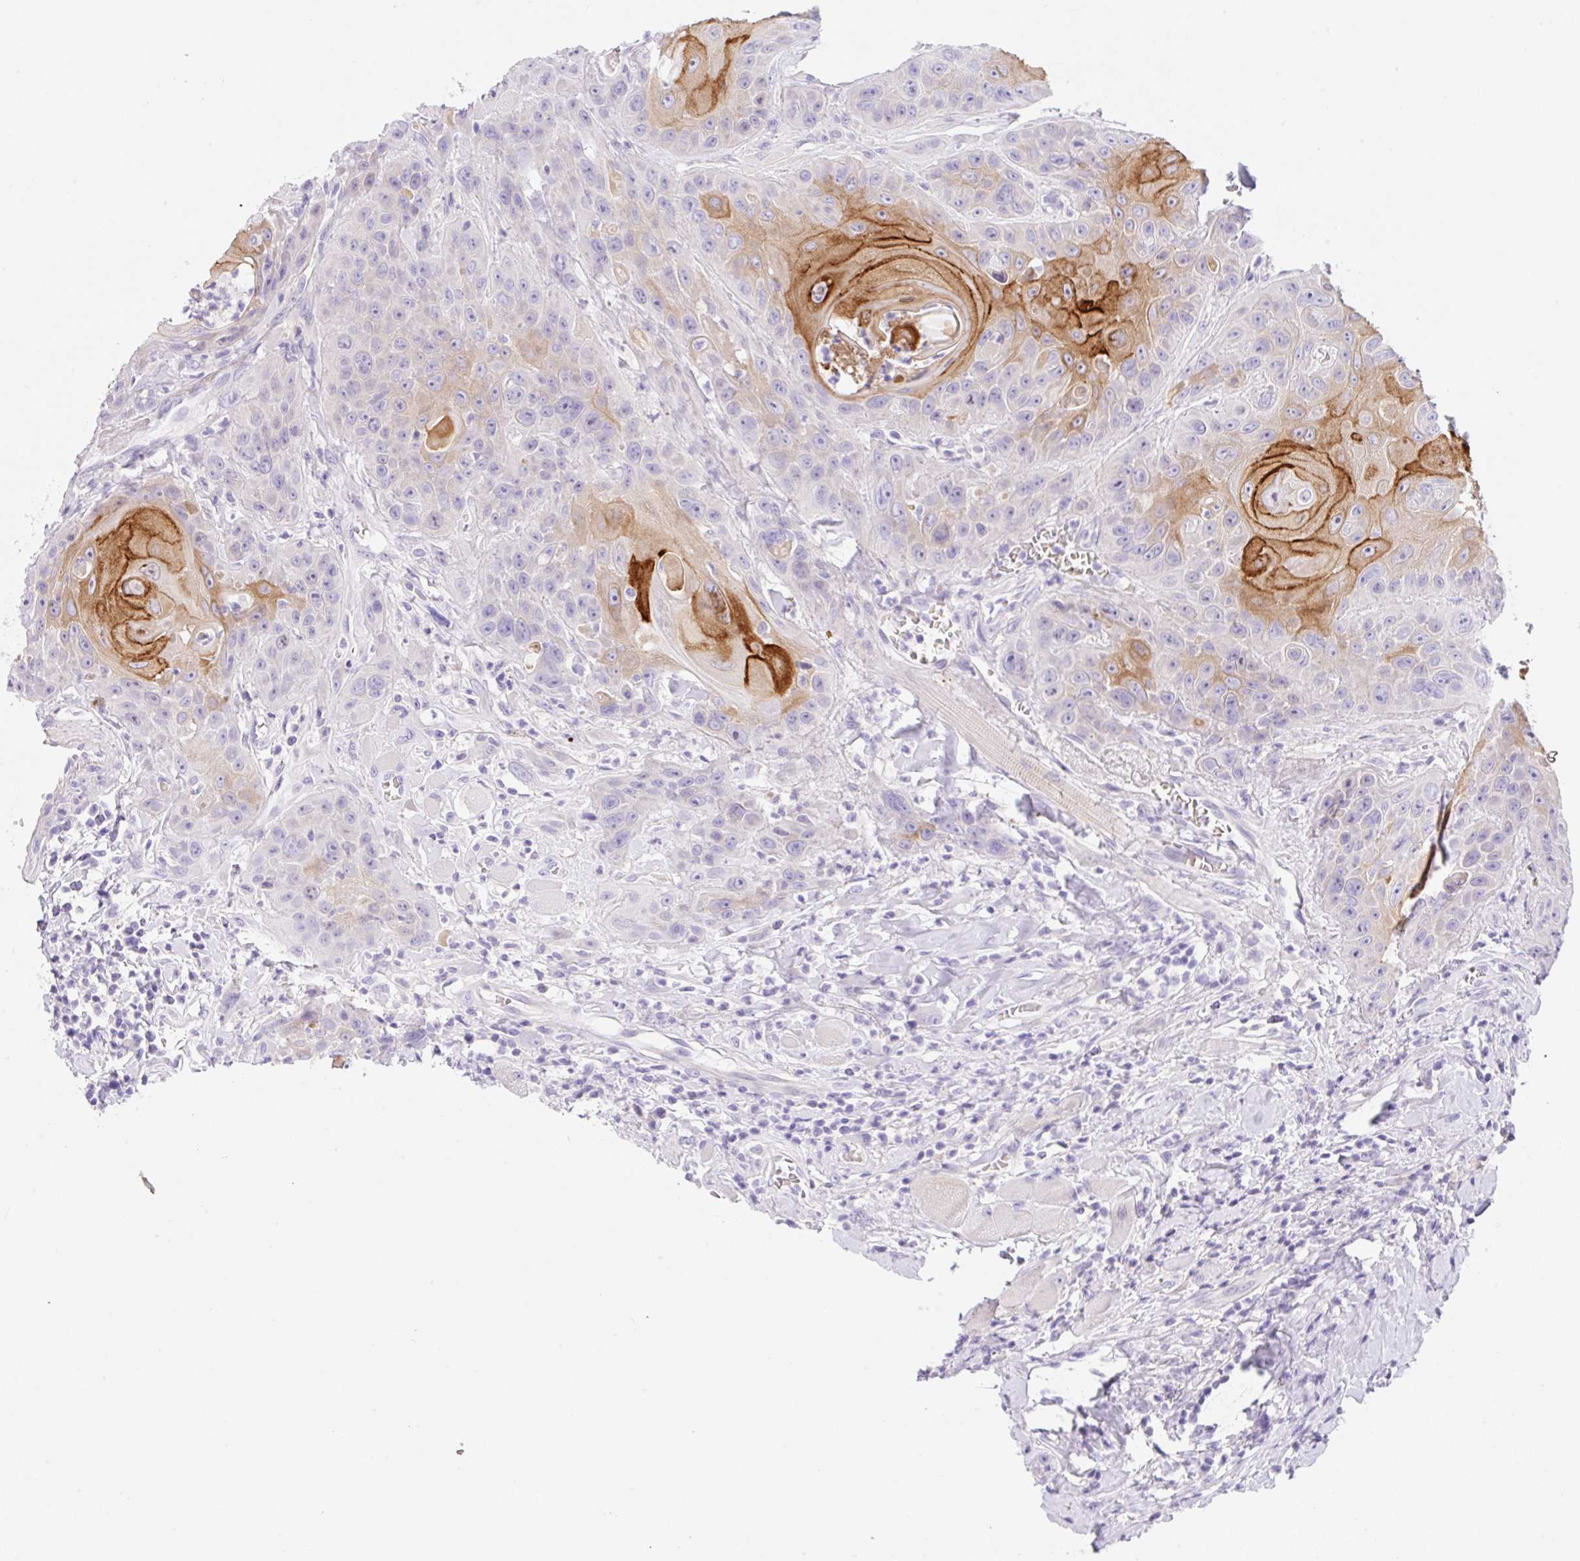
{"staining": {"intensity": "strong", "quantity": "<25%", "location": "cytoplasmic/membranous"}, "tissue": "head and neck cancer", "cell_type": "Tumor cells", "image_type": "cancer", "snomed": [{"axis": "morphology", "description": "Squamous cell carcinoma, NOS"}, {"axis": "topography", "description": "Head-Neck"}], "caption": "IHC image of neoplastic tissue: human head and neck squamous cell carcinoma stained using immunohistochemistry (IHC) exhibits medium levels of strong protein expression localized specifically in the cytoplasmic/membranous of tumor cells, appearing as a cytoplasmic/membranous brown color.", "gene": "KLK8", "patient": {"sex": "female", "age": 59}}